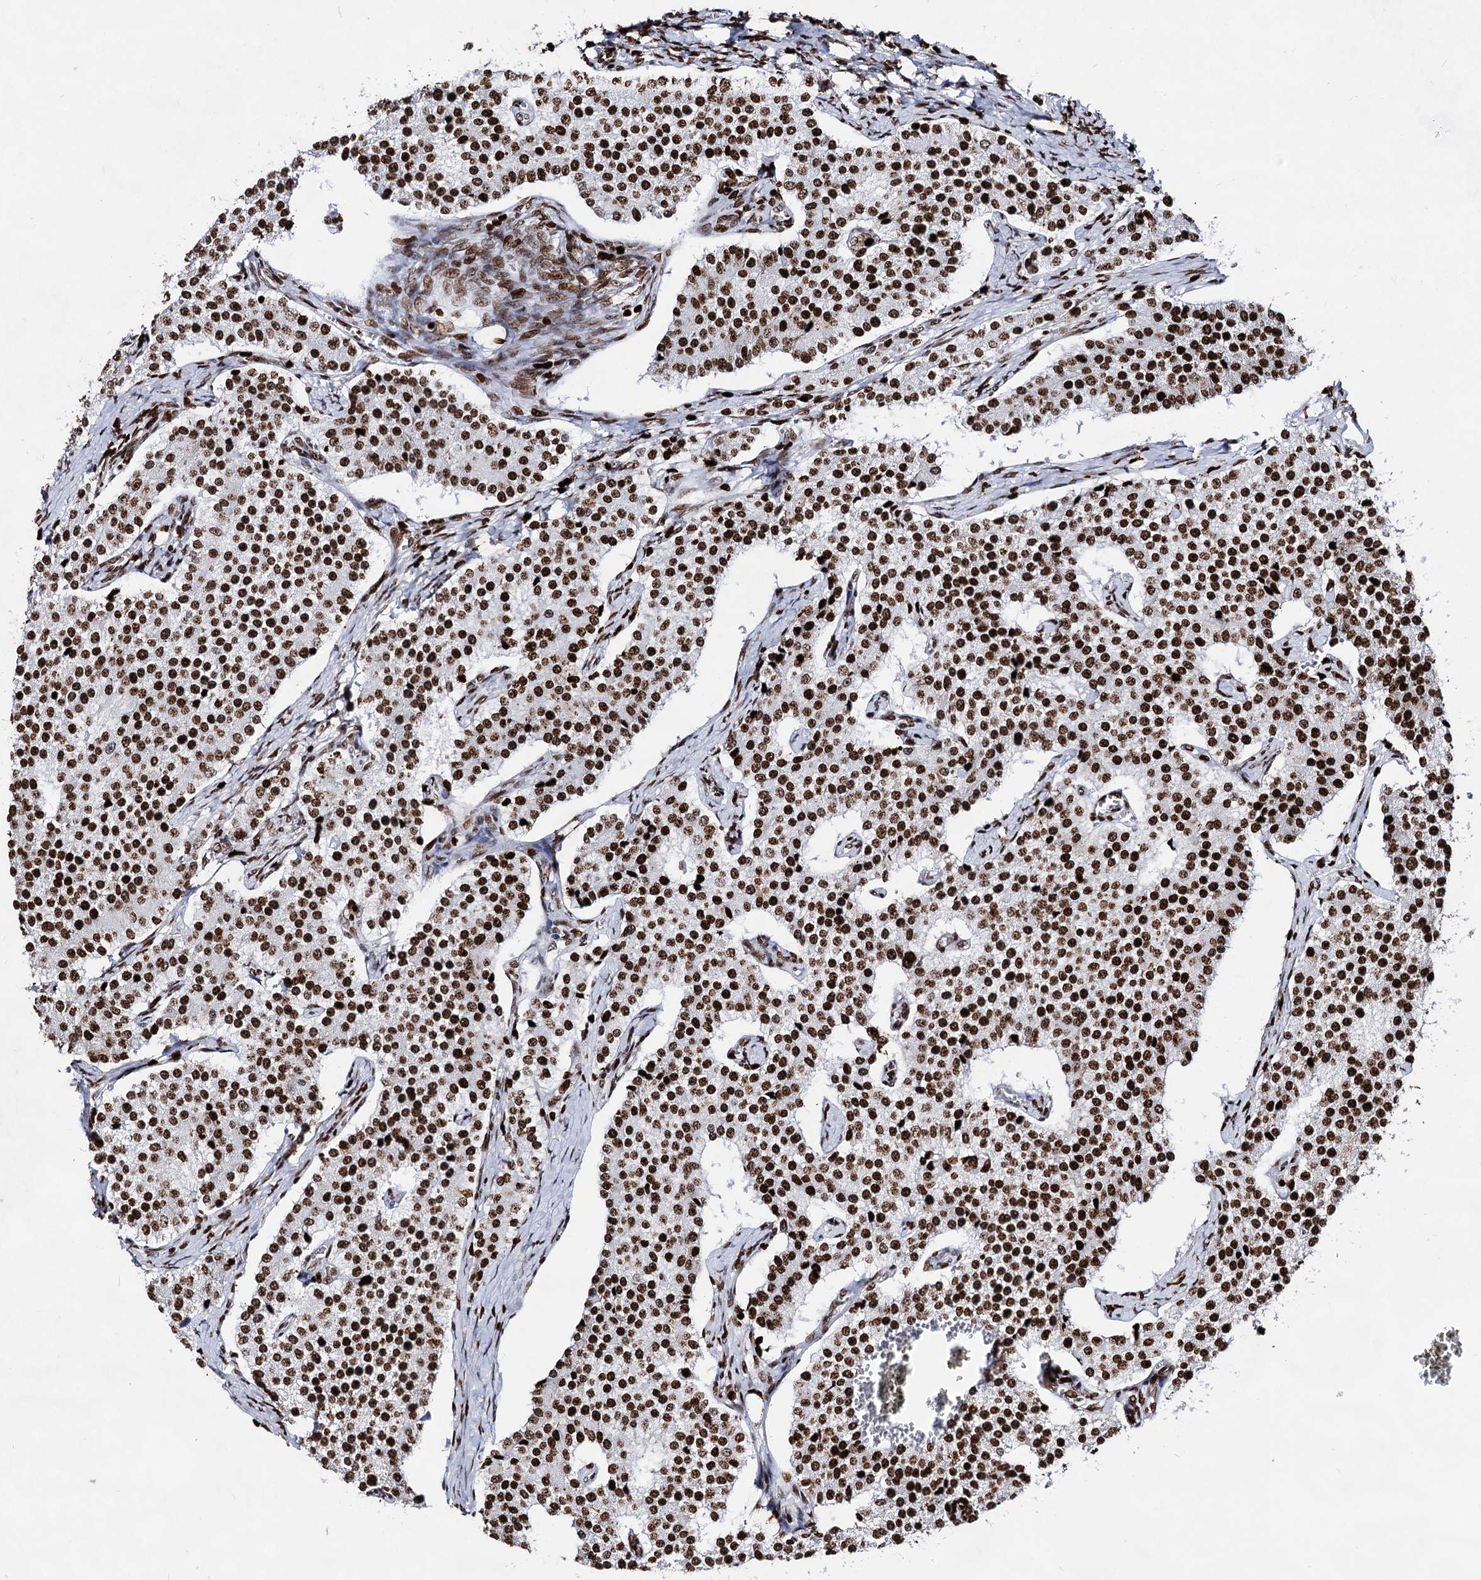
{"staining": {"intensity": "strong", "quantity": ">75%", "location": "nuclear"}, "tissue": "carcinoid", "cell_type": "Tumor cells", "image_type": "cancer", "snomed": [{"axis": "morphology", "description": "Carcinoid, malignant, NOS"}, {"axis": "topography", "description": "Colon"}], "caption": "Protein staining of carcinoid tissue displays strong nuclear staining in approximately >75% of tumor cells.", "gene": "HMGB2", "patient": {"sex": "female", "age": 52}}